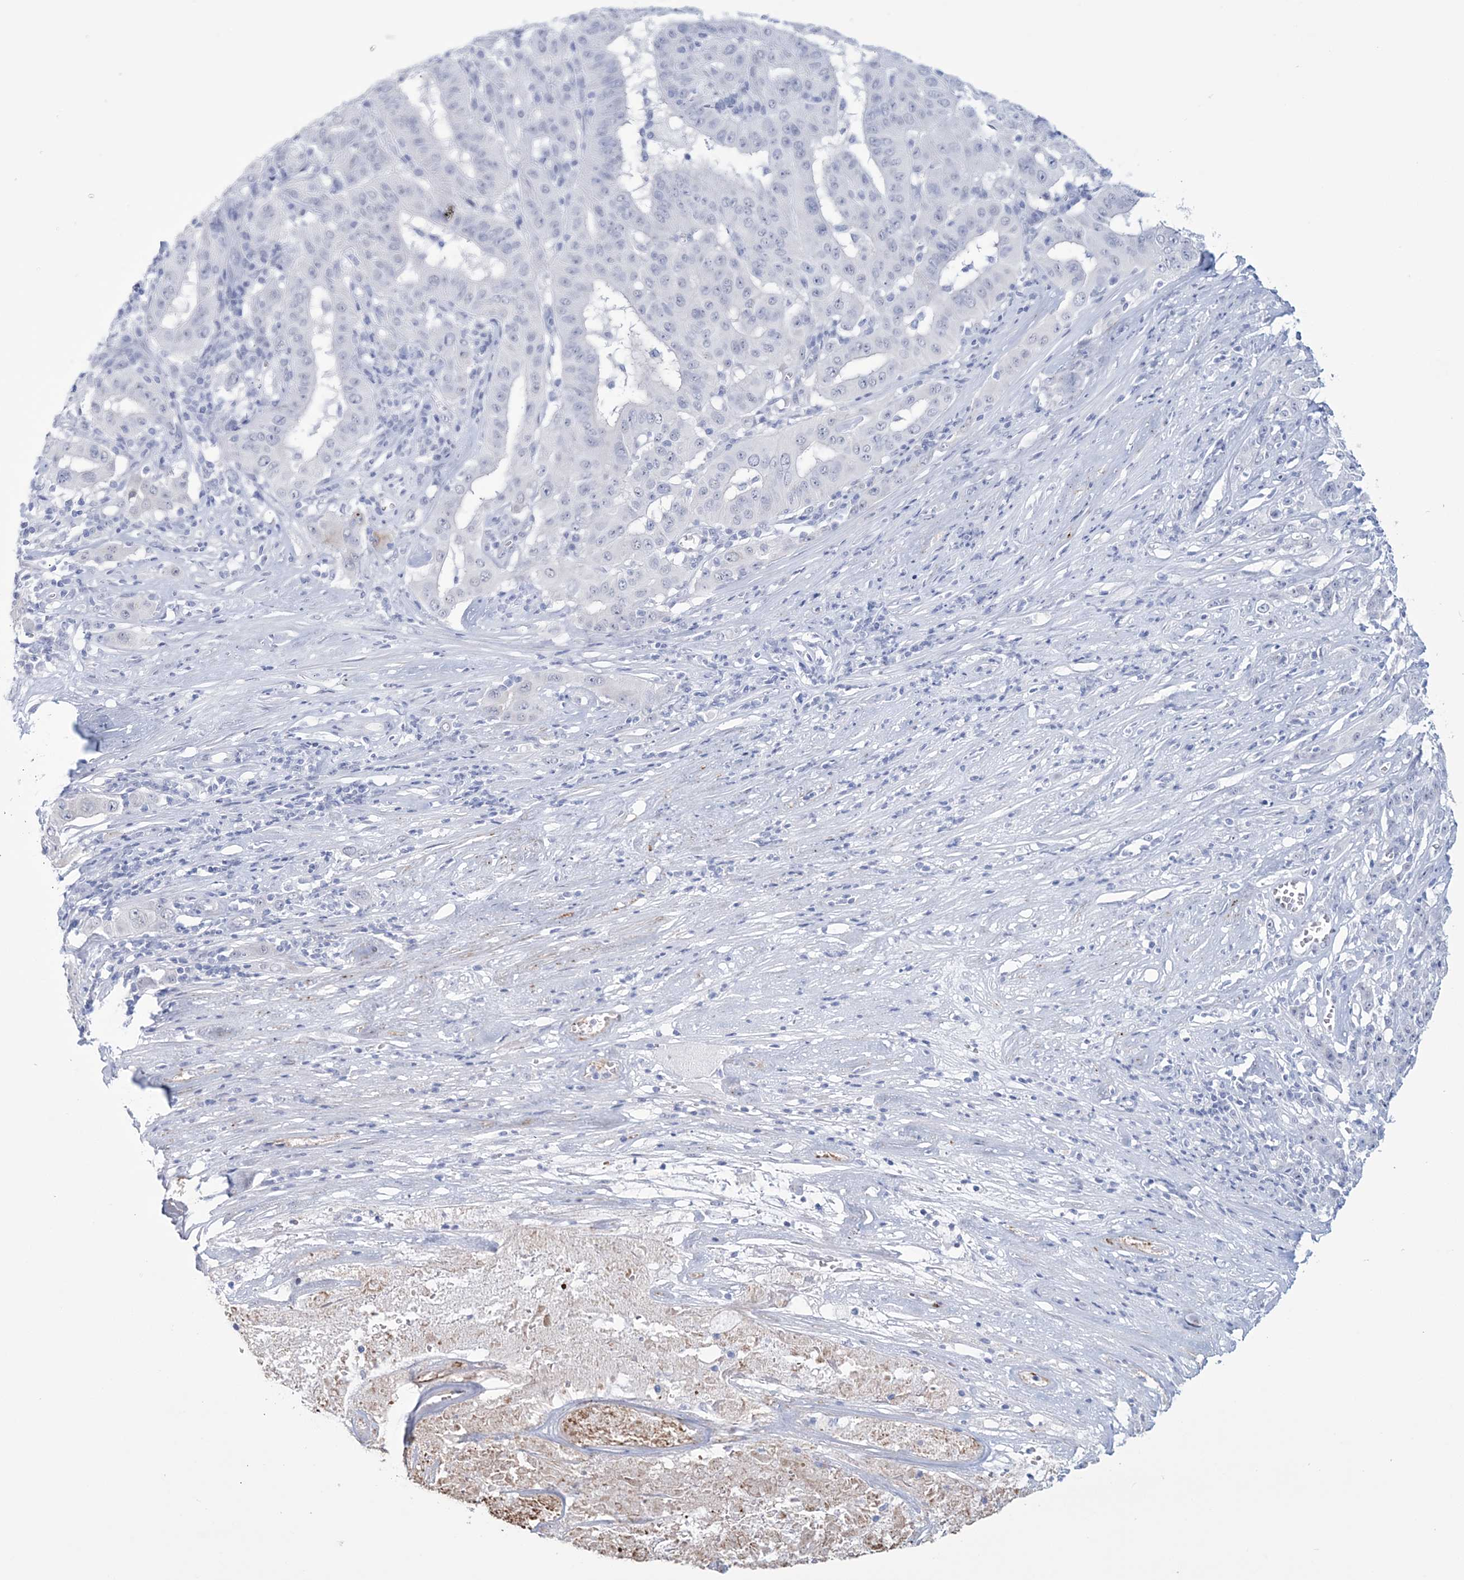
{"staining": {"intensity": "negative", "quantity": "none", "location": "none"}, "tissue": "pancreatic cancer", "cell_type": "Tumor cells", "image_type": "cancer", "snomed": [{"axis": "morphology", "description": "Adenocarcinoma, NOS"}, {"axis": "topography", "description": "Pancreas"}], "caption": "Histopathology image shows no significant protein positivity in tumor cells of adenocarcinoma (pancreatic).", "gene": "DPCD", "patient": {"sex": "male", "age": 63}}